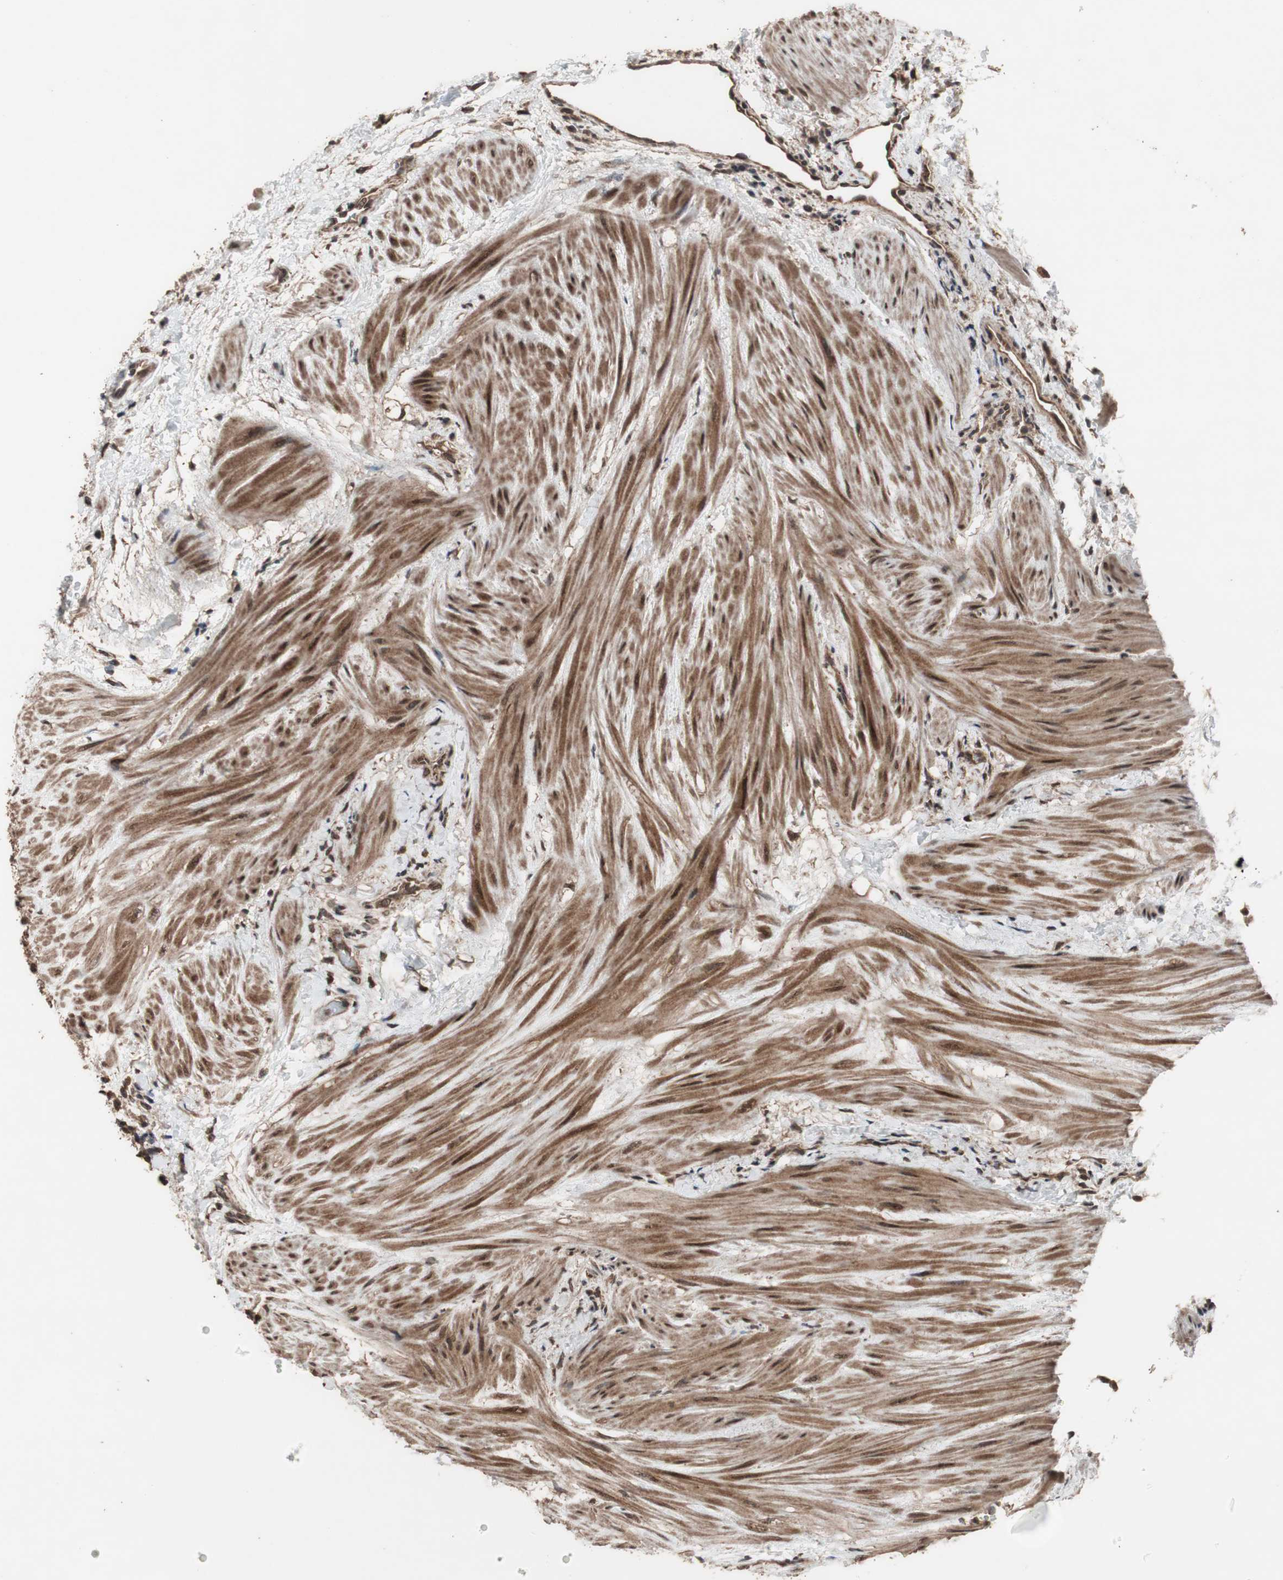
{"staining": {"intensity": "moderate", "quantity": ">75%", "location": "cytoplasmic/membranous,nuclear"}, "tissue": "urothelial cancer", "cell_type": "Tumor cells", "image_type": "cancer", "snomed": [{"axis": "morphology", "description": "Urothelial carcinoma, Low grade"}, {"axis": "topography", "description": "Urinary bladder"}], "caption": "The image exhibits a brown stain indicating the presence of a protein in the cytoplasmic/membranous and nuclear of tumor cells in urothelial cancer.", "gene": "KANSL1", "patient": {"sex": "female", "age": 60}}